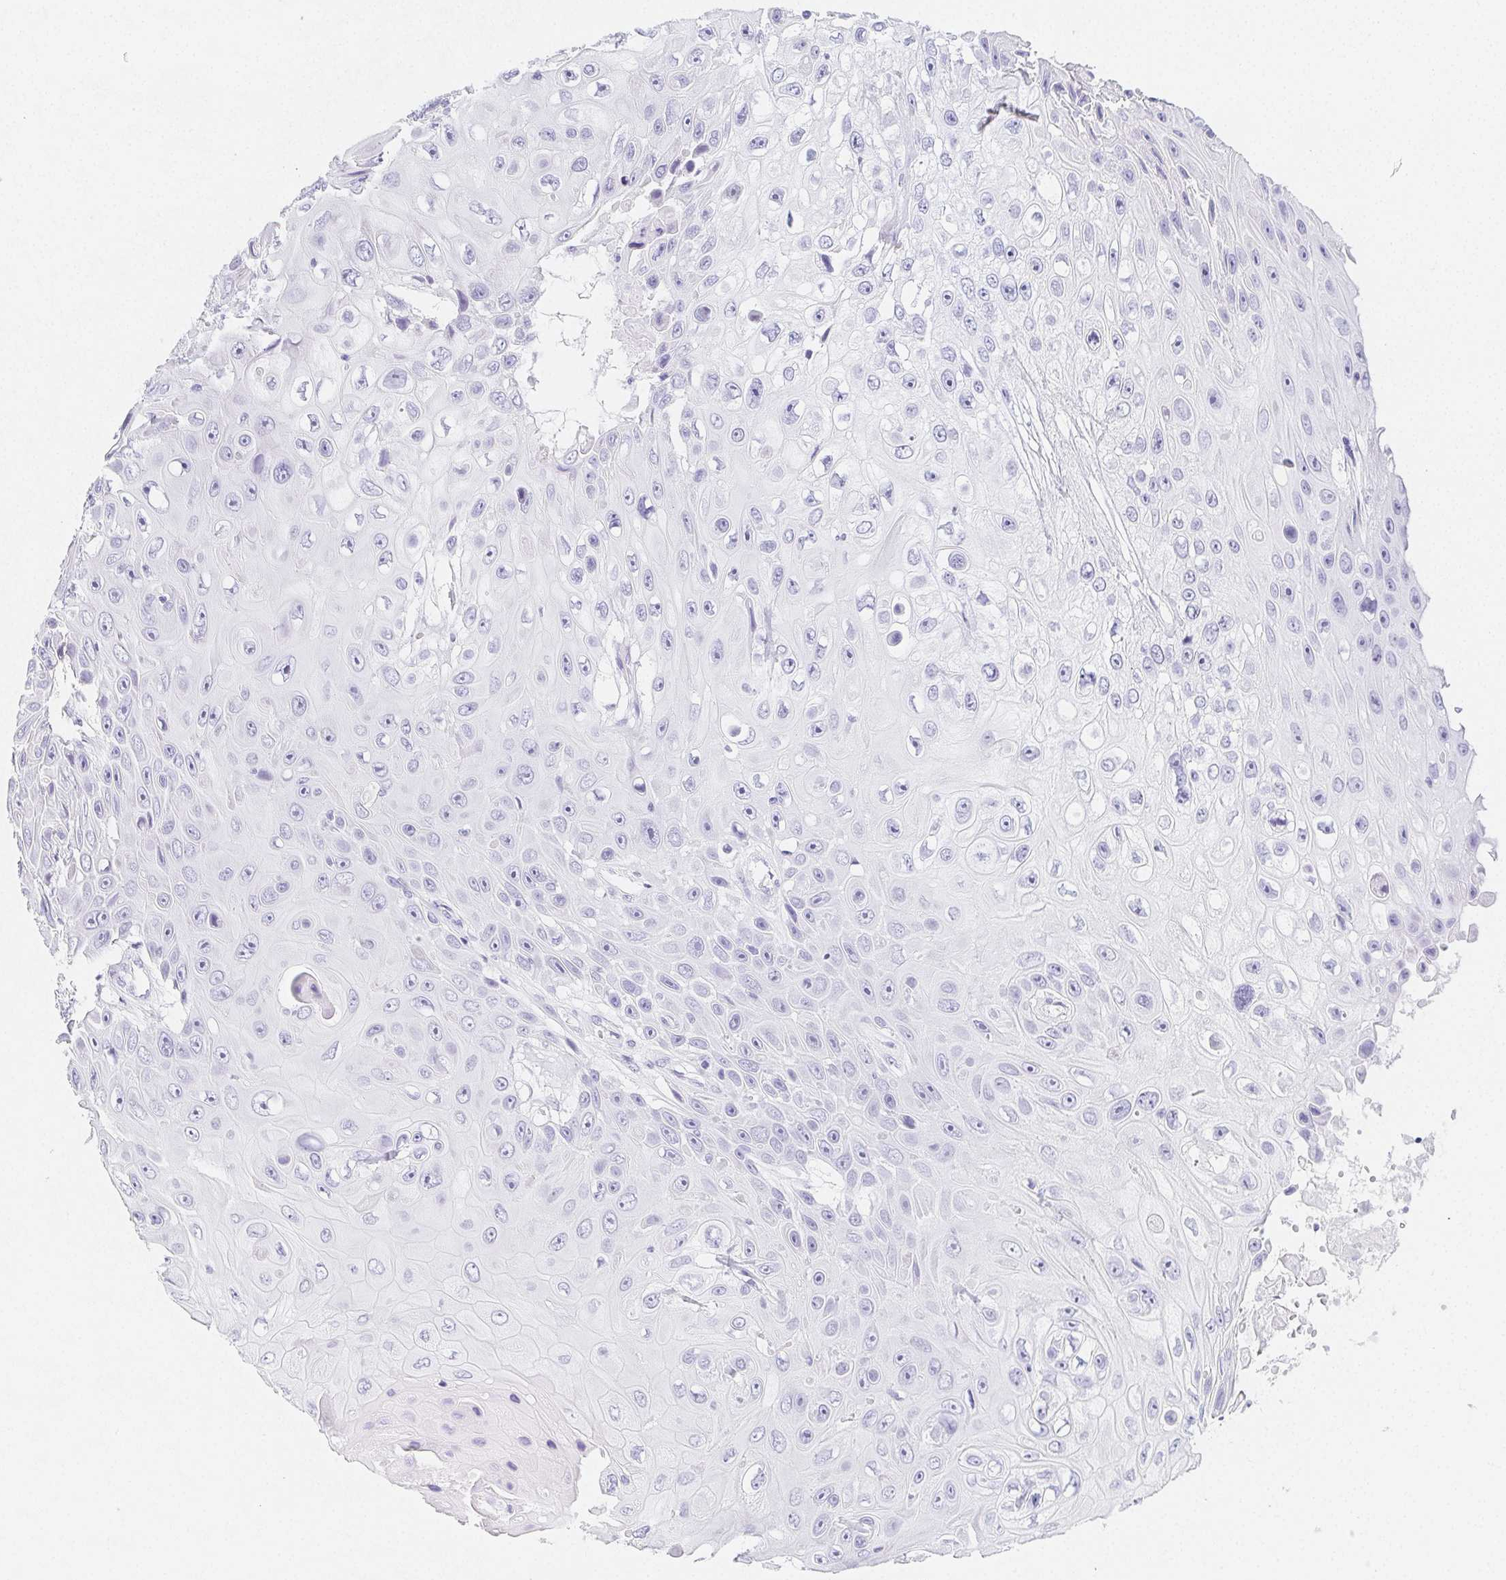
{"staining": {"intensity": "negative", "quantity": "none", "location": "none"}, "tissue": "skin cancer", "cell_type": "Tumor cells", "image_type": "cancer", "snomed": [{"axis": "morphology", "description": "Squamous cell carcinoma, NOS"}, {"axis": "topography", "description": "Skin"}], "caption": "There is no significant expression in tumor cells of squamous cell carcinoma (skin).", "gene": "HRC", "patient": {"sex": "male", "age": 82}}